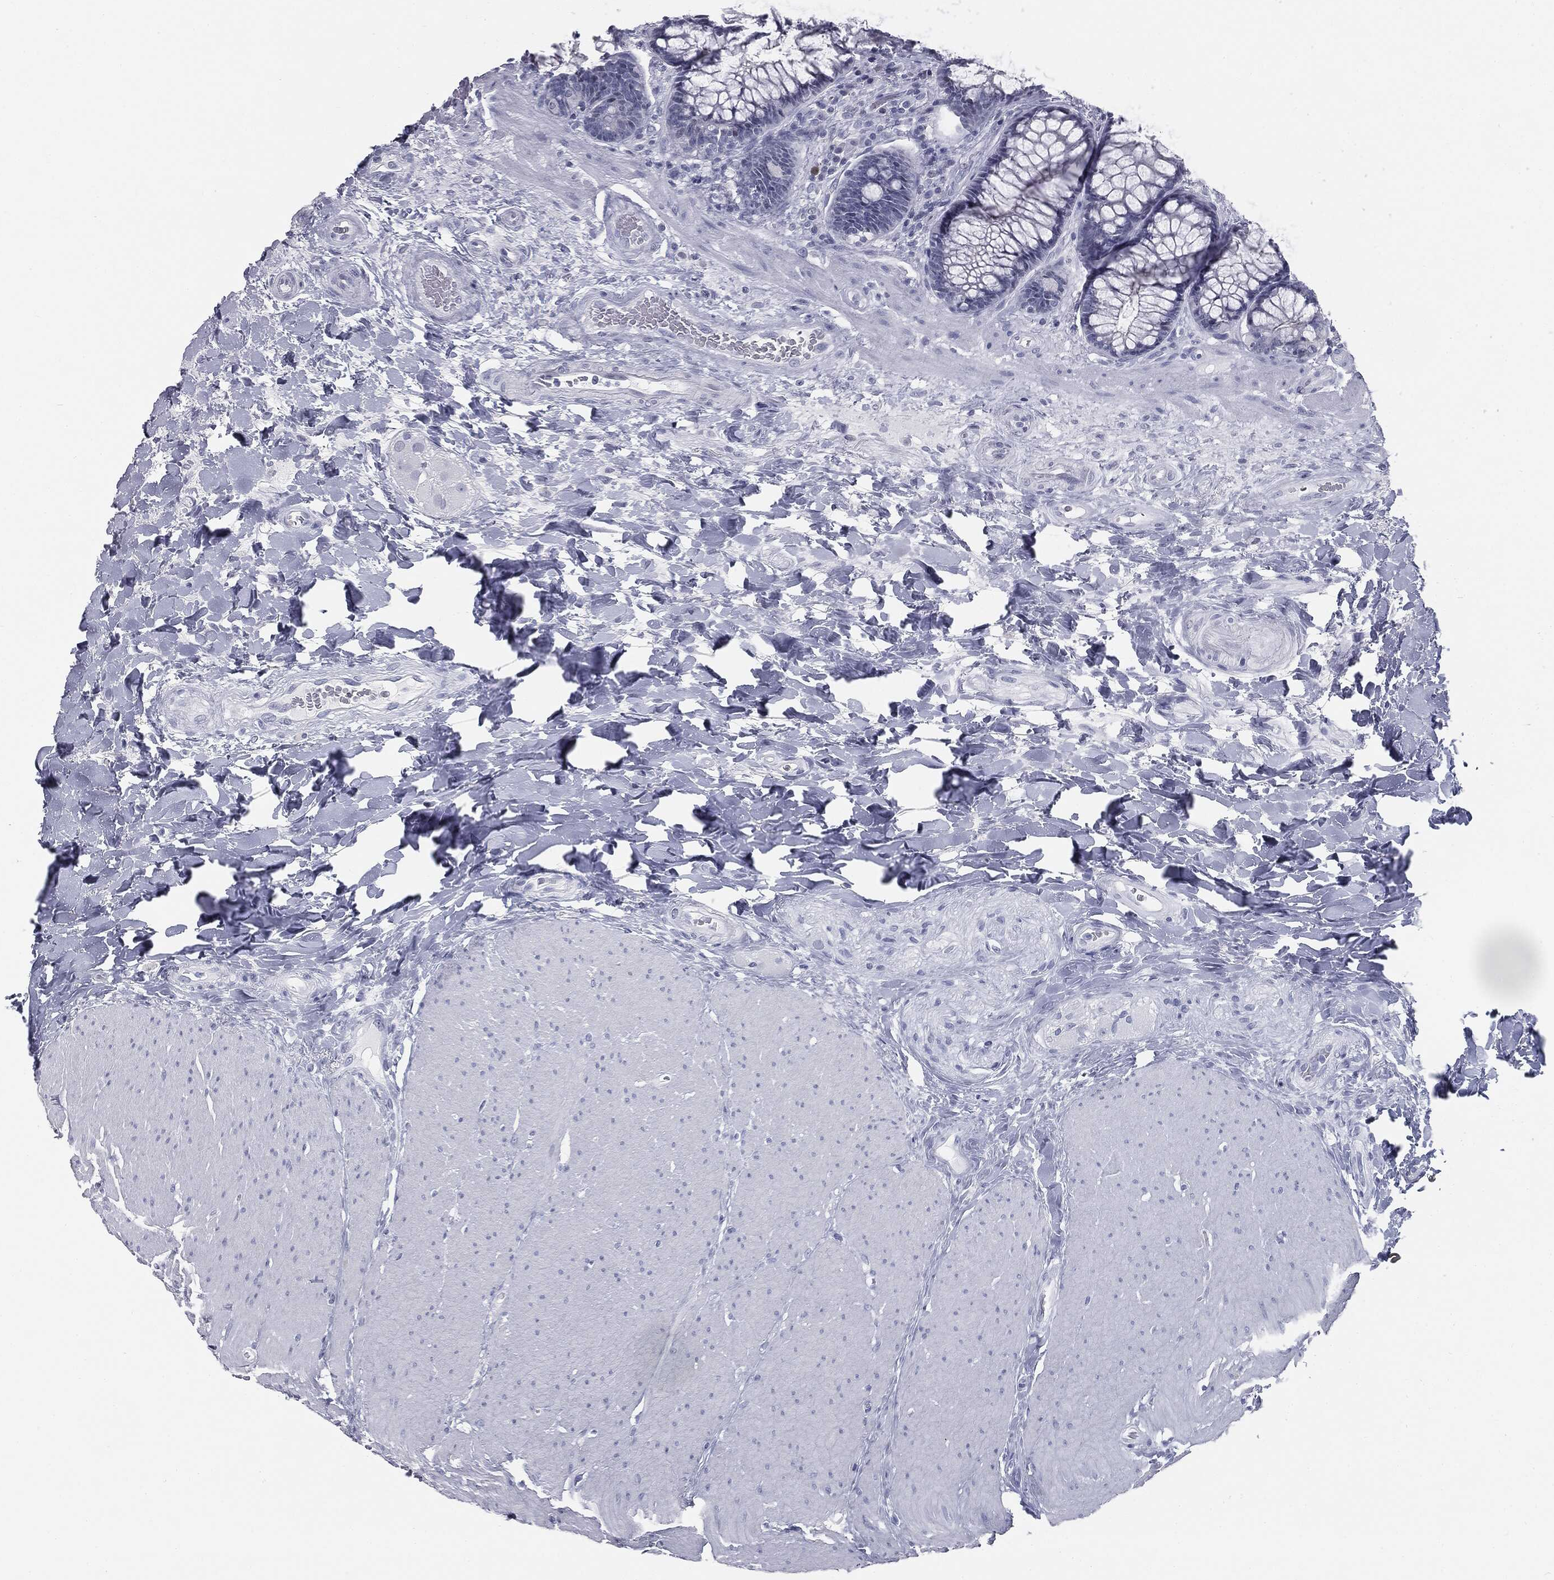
{"staining": {"intensity": "negative", "quantity": "none", "location": "none"}, "tissue": "rectum", "cell_type": "Glandular cells", "image_type": "normal", "snomed": [{"axis": "morphology", "description": "Normal tissue, NOS"}, {"axis": "topography", "description": "Rectum"}], "caption": "Immunohistochemistry image of benign rectum: rectum stained with DAB exhibits no significant protein staining in glandular cells. (DAB (3,3'-diaminobenzidine) immunohistochemistry, high magnification).", "gene": "TPO", "patient": {"sex": "female", "age": 58}}